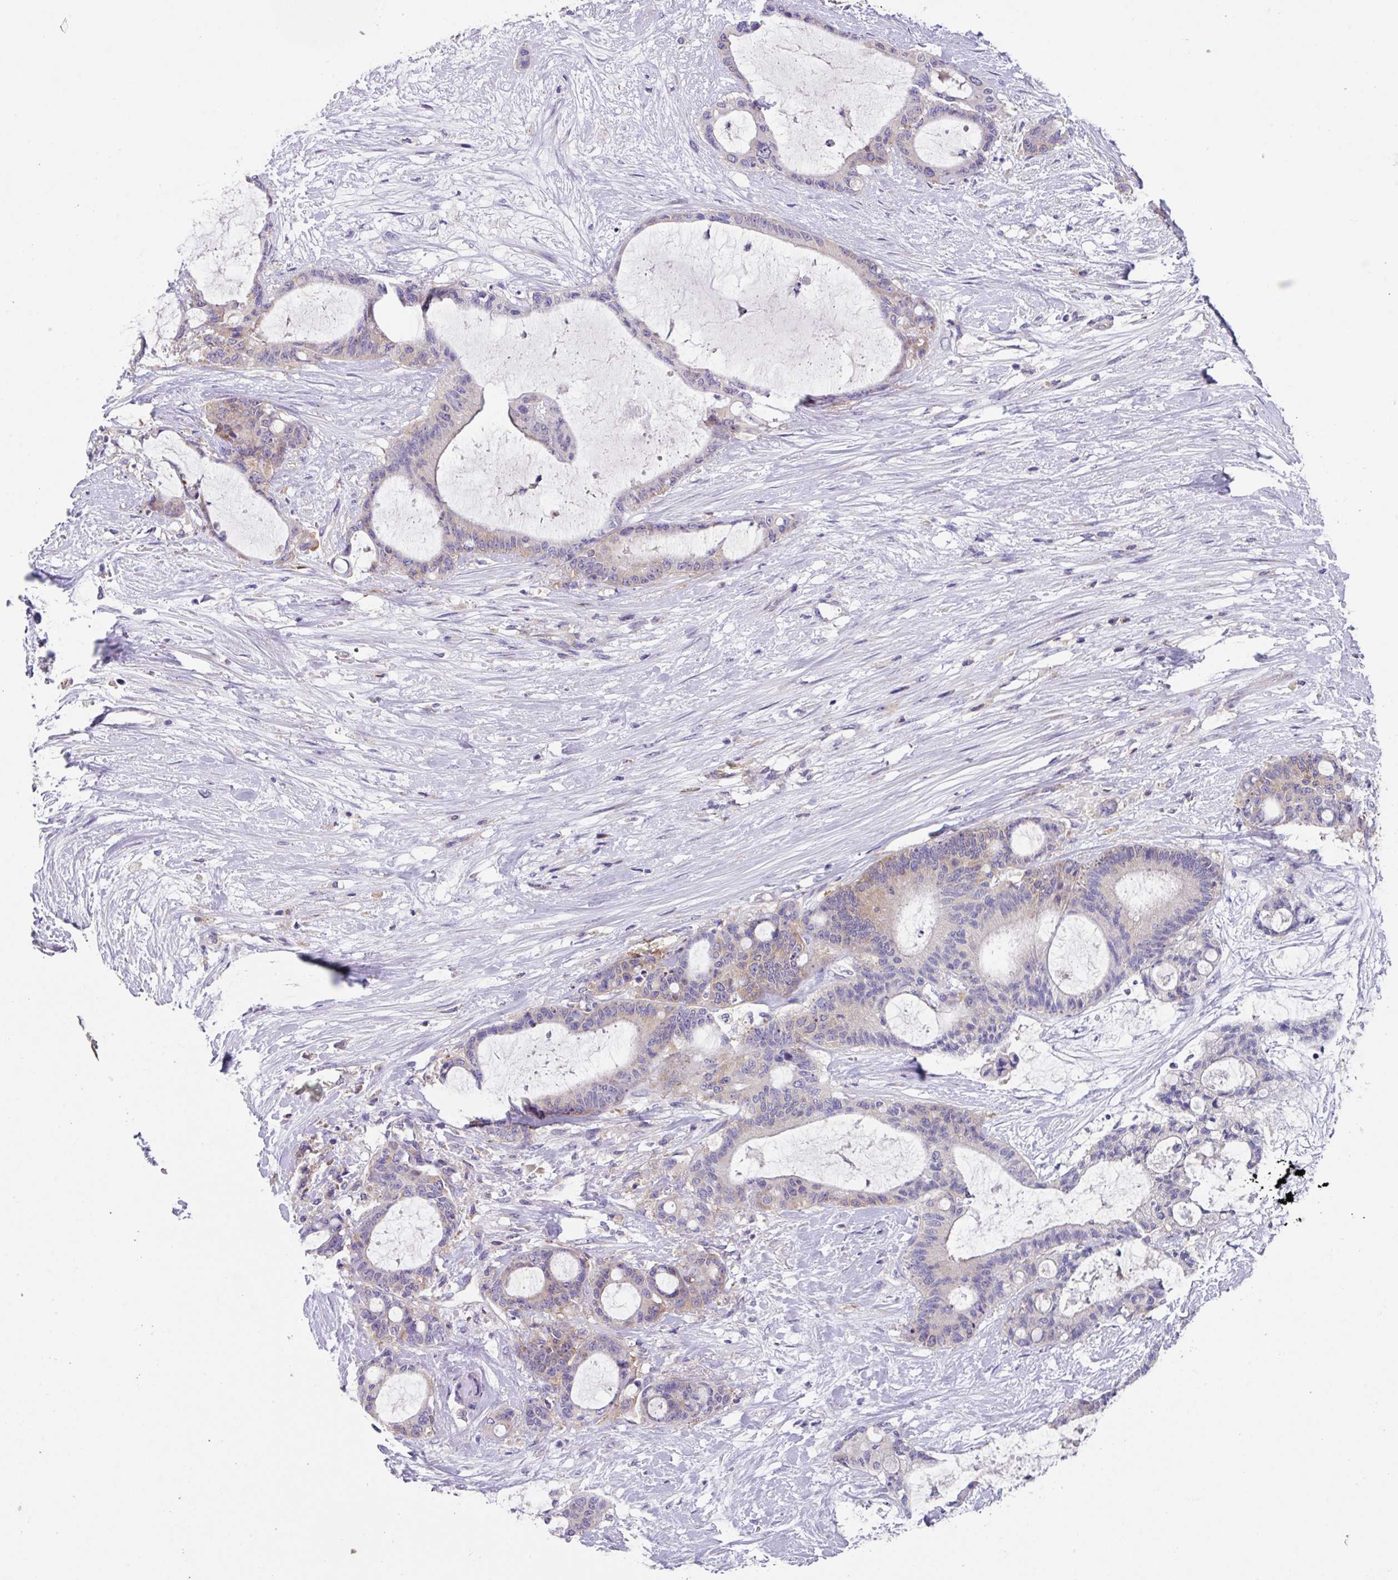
{"staining": {"intensity": "weak", "quantity": "<25%", "location": "cytoplasmic/membranous"}, "tissue": "liver cancer", "cell_type": "Tumor cells", "image_type": "cancer", "snomed": [{"axis": "morphology", "description": "Normal tissue, NOS"}, {"axis": "morphology", "description": "Cholangiocarcinoma"}, {"axis": "topography", "description": "Liver"}, {"axis": "topography", "description": "Peripheral nerve tissue"}], "caption": "Liver cancer was stained to show a protein in brown. There is no significant expression in tumor cells.", "gene": "EIF4B", "patient": {"sex": "female", "age": 73}}